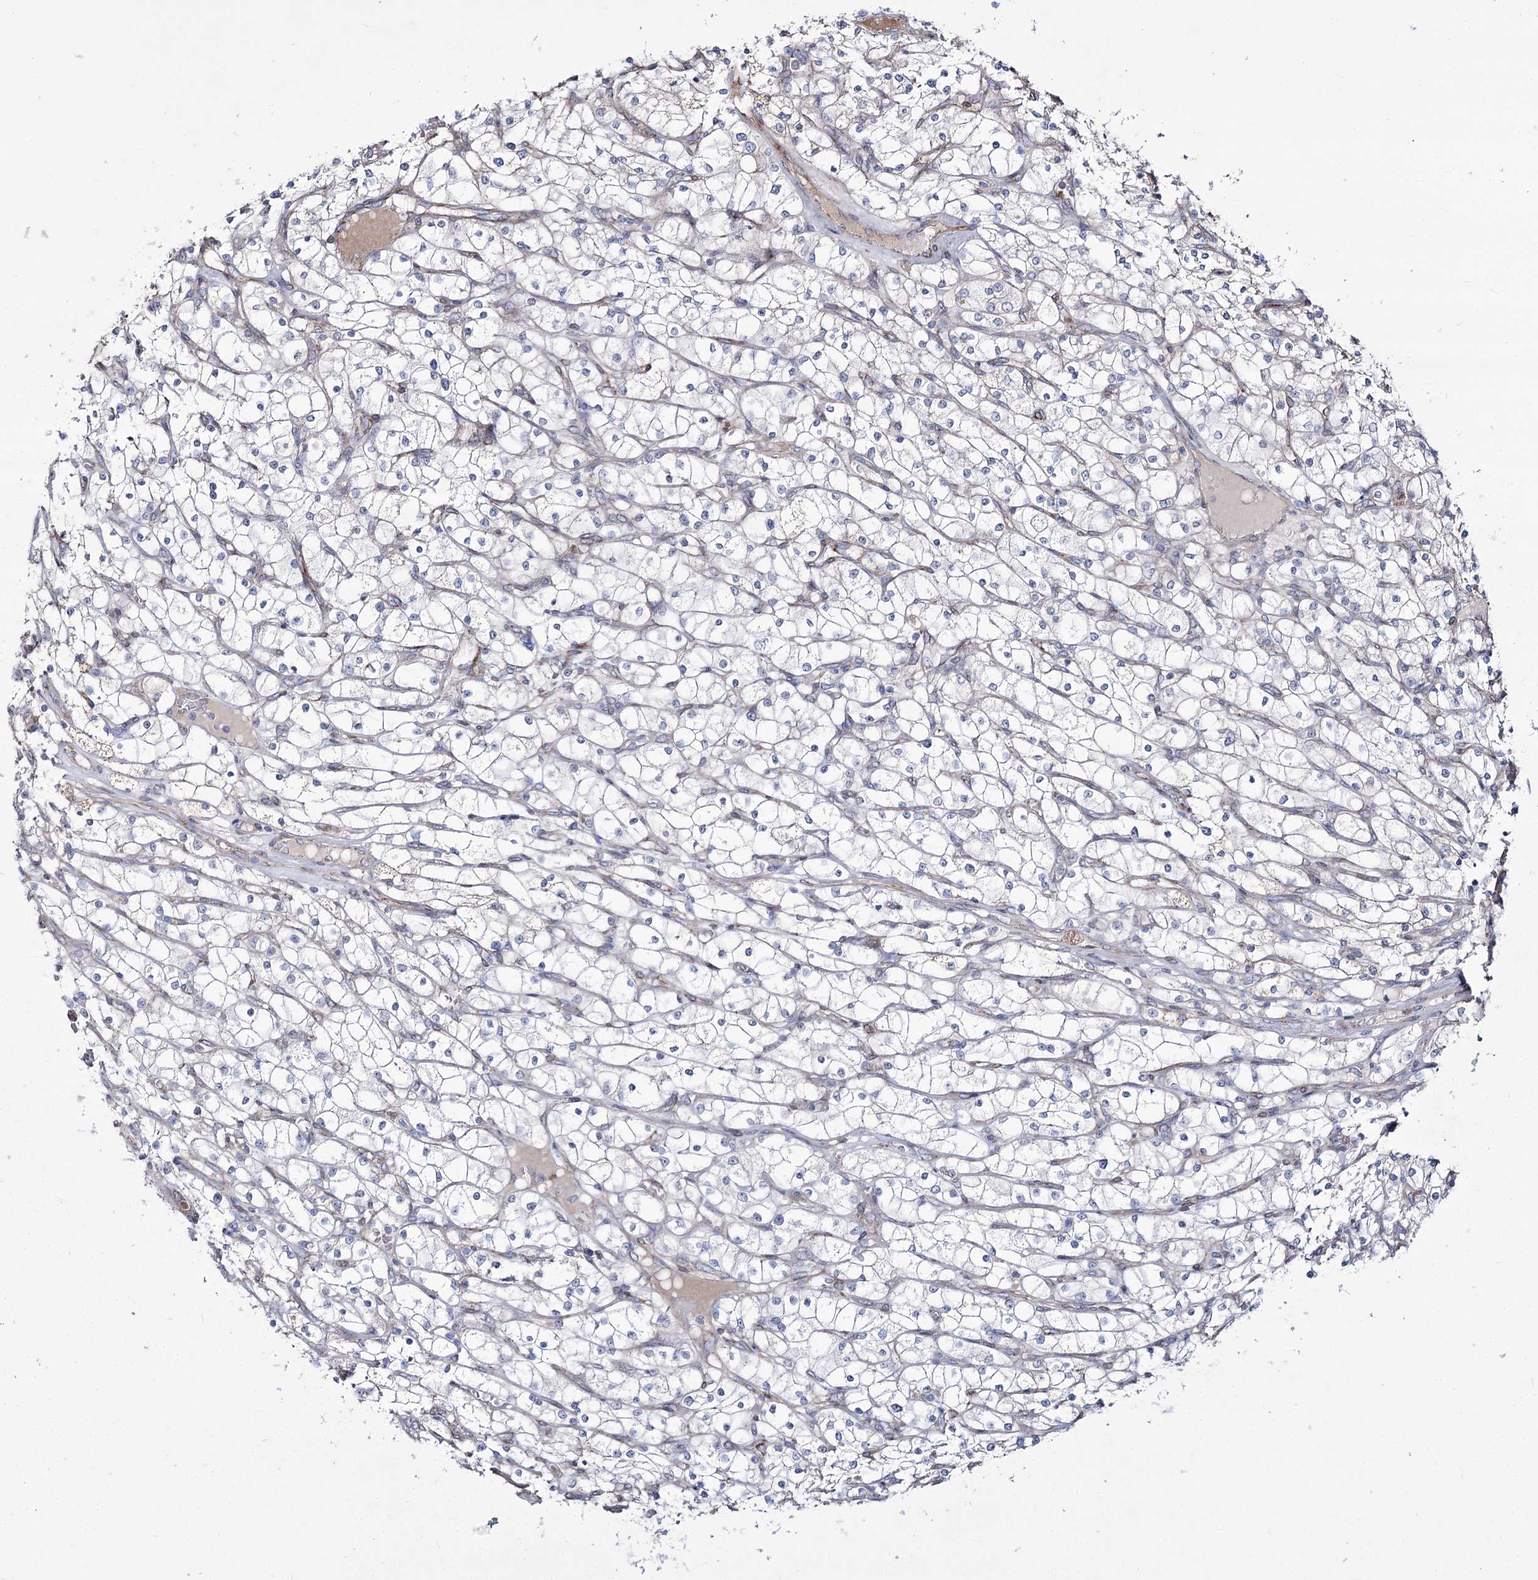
{"staining": {"intensity": "negative", "quantity": "none", "location": "none"}, "tissue": "renal cancer", "cell_type": "Tumor cells", "image_type": "cancer", "snomed": [{"axis": "morphology", "description": "Adenocarcinoma, NOS"}, {"axis": "topography", "description": "Kidney"}], "caption": "Tumor cells show no significant protein positivity in adenocarcinoma (renal).", "gene": "ME3", "patient": {"sex": "male", "age": 80}}